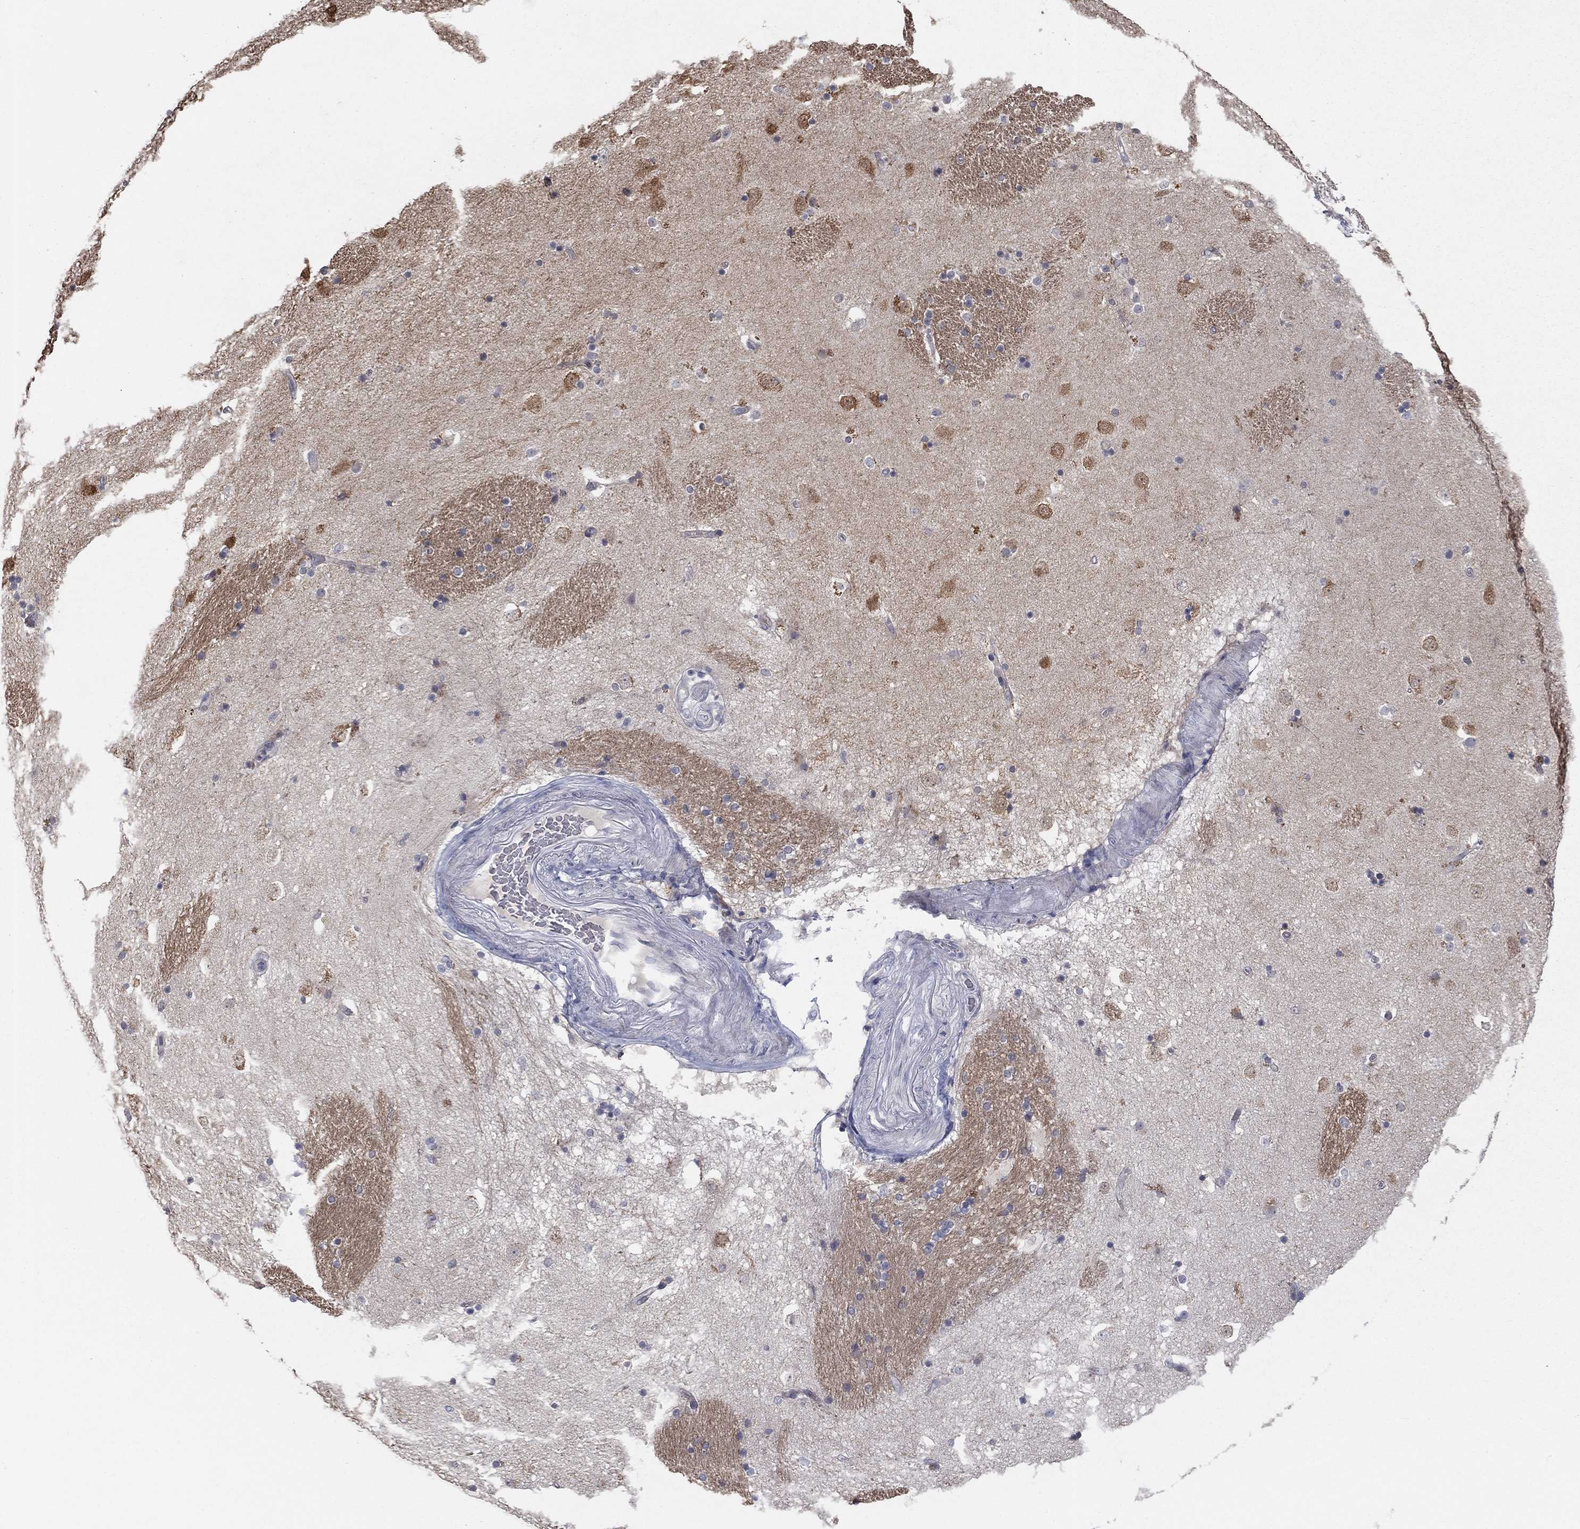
{"staining": {"intensity": "negative", "quantity": "none", "location": "none"}, "tissue": "caudate", "cell_type": "Glial cells", "image_type": "normal", "snomed": [{"axis": "morphology", "description": "Normal tissue, NOS"}, {"axis": "topography", "description": "Lateral ventricle wall"}], "caption": "The image displays no staining of glial cells in benign caudate.", "gene": "CALB1", "patient": {"sex": "male", "age": 51}}